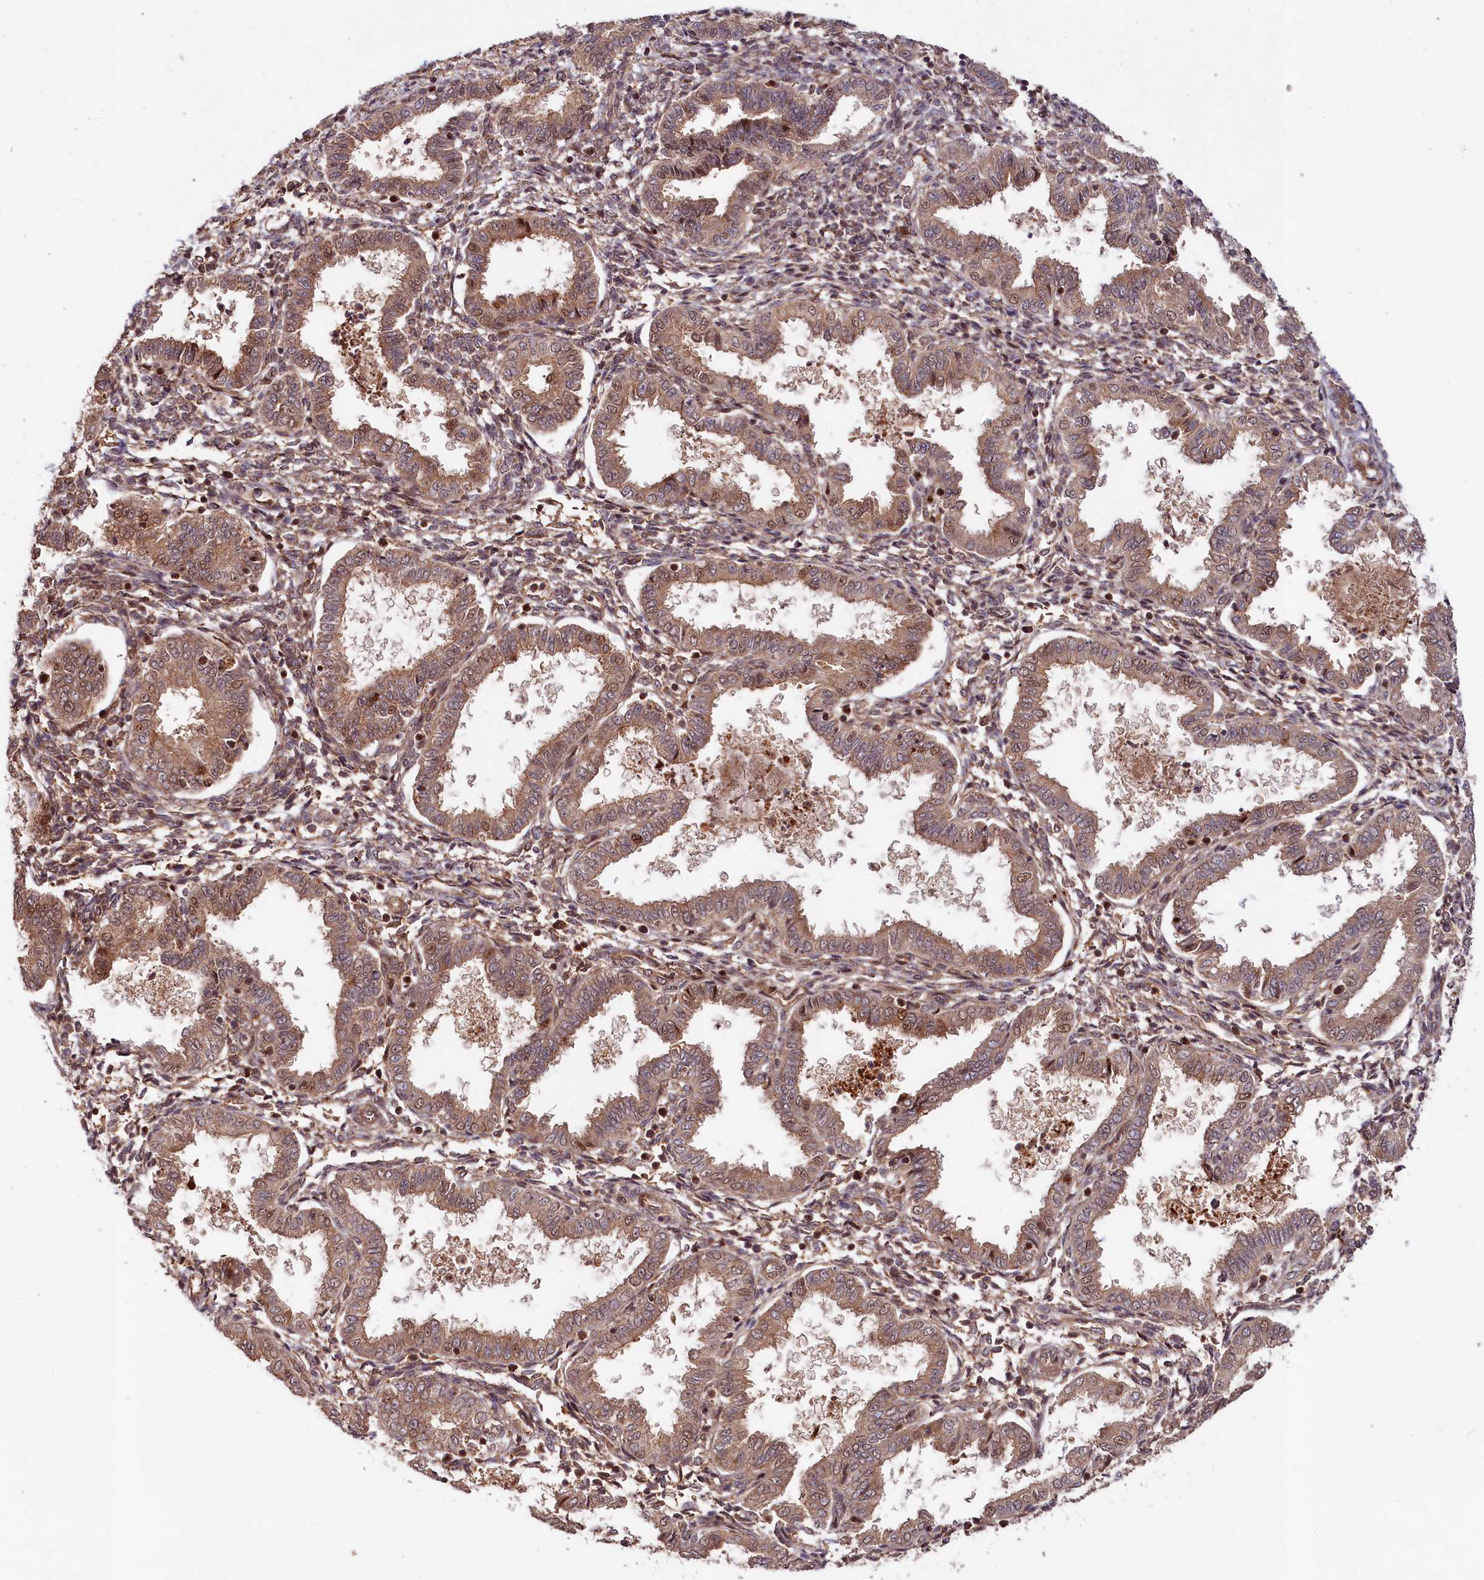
{"staining": {"intensity": "moderate", "quantity": "25%-75%", "location": "cytoplasmic/membranous"}, "tissue": "endometrium", "cell_type": "Cells in endometrial stroma", "image_type": "normal", "snomed": [{"axis": "morphology", "description": "Normal tissue, NOS"}, {"axis": "topography", "description": "Endometrium"}], "caption": "Immunohistochemical staining of benign endometrium demonstrates moderate cytoplasmic/membranous protein positivity in approximately 25%-75% of cells in endometrial stroma.", "gene": "NEDD1", "patient": {"sex": "female", "age": 33}}